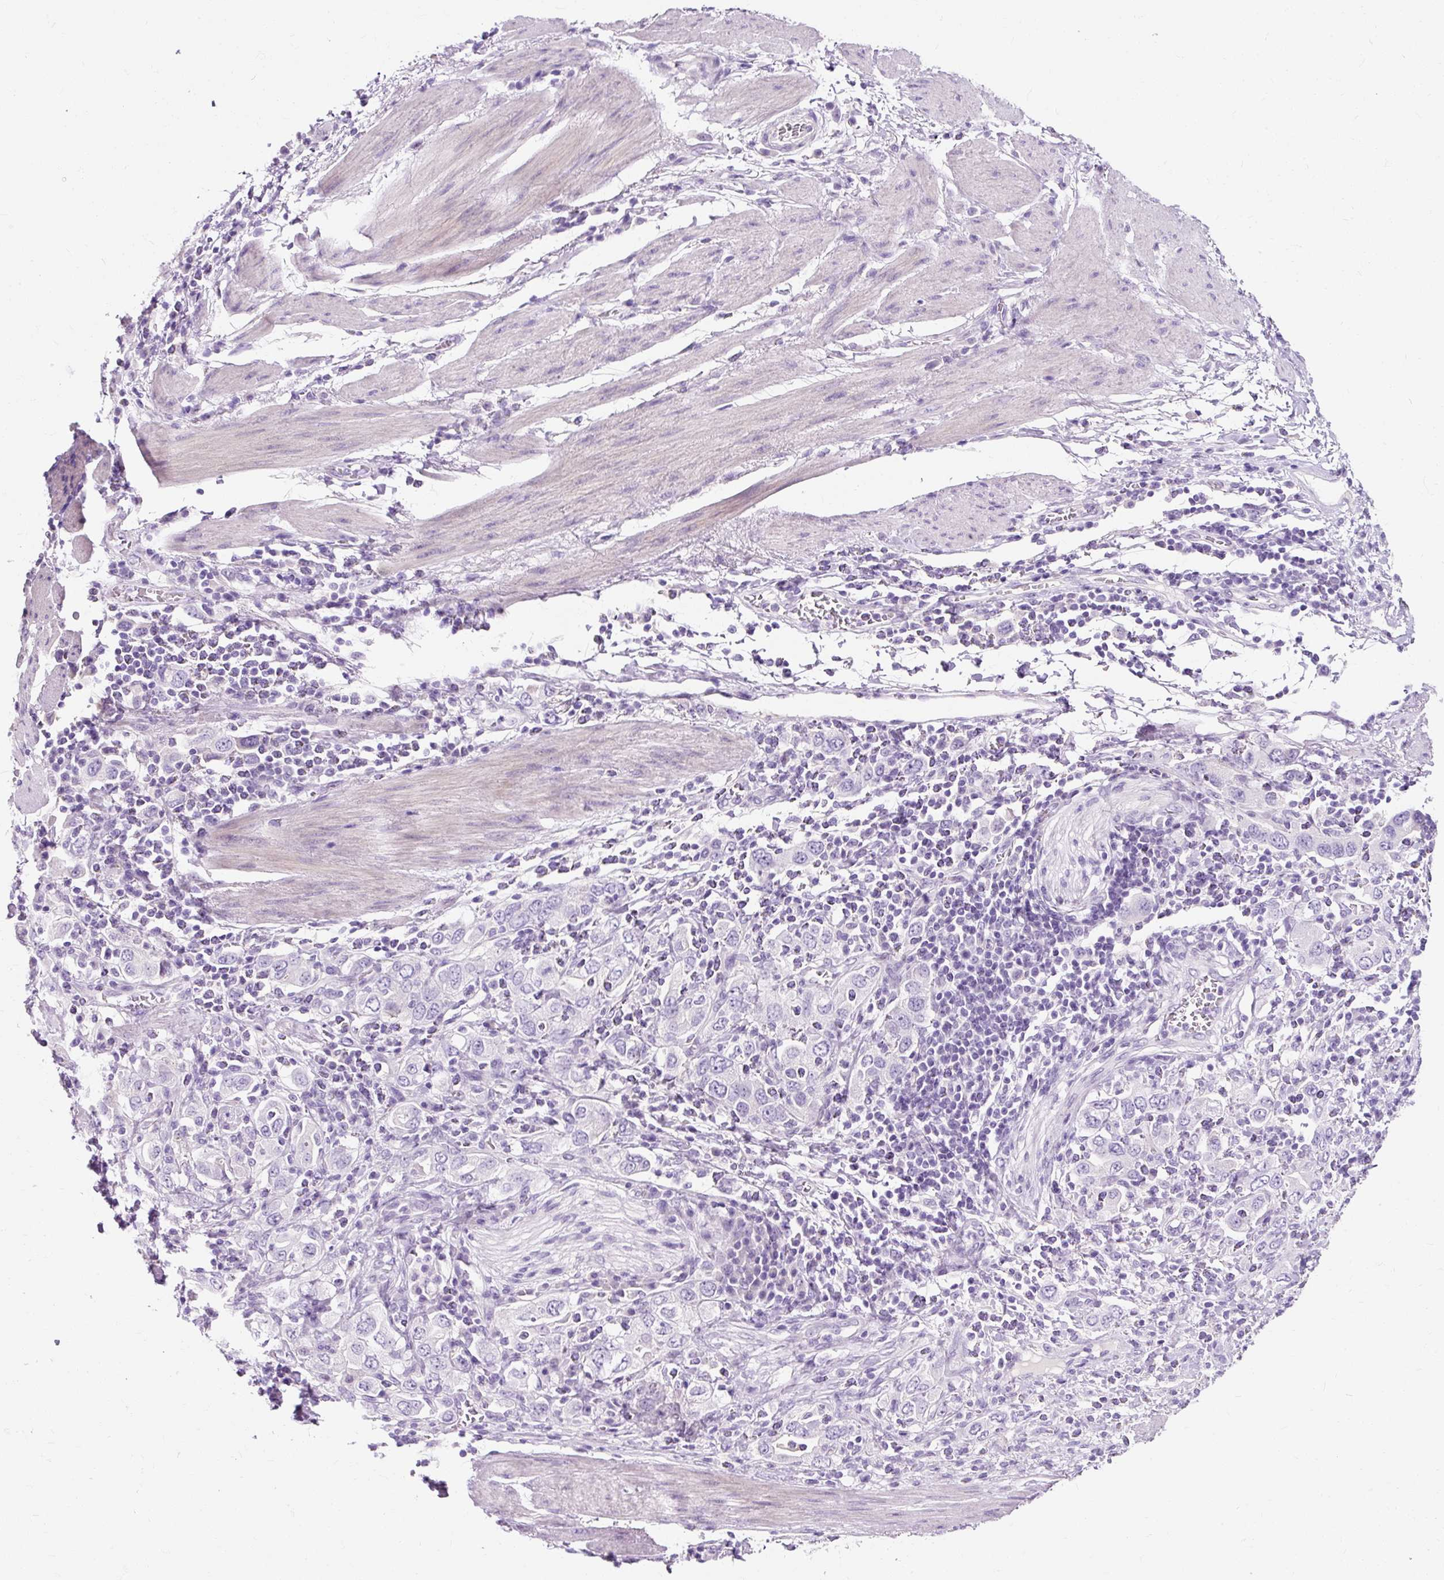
{"staining": {"intensity": "negative", "quantity": "none", "location": "none"}, "tissue": "stomach cancer", "cell_type": "Tumor cells", "image_type": "cancer", "snomed": [{"axis": "morphology", "description": "Adenocarcinoma, NOS"}, {"axis": "topography", "description": "Stomach, upper"}, {"axis": "topography", "description": "Stomach"}], "caption": "IHC micrograph of stomach adenocarcinoma stained for a protein (brown), which displays no expression in tumor cells.", "gene": "CLDN25", "patient": {"sex": "male", "age": 62}}